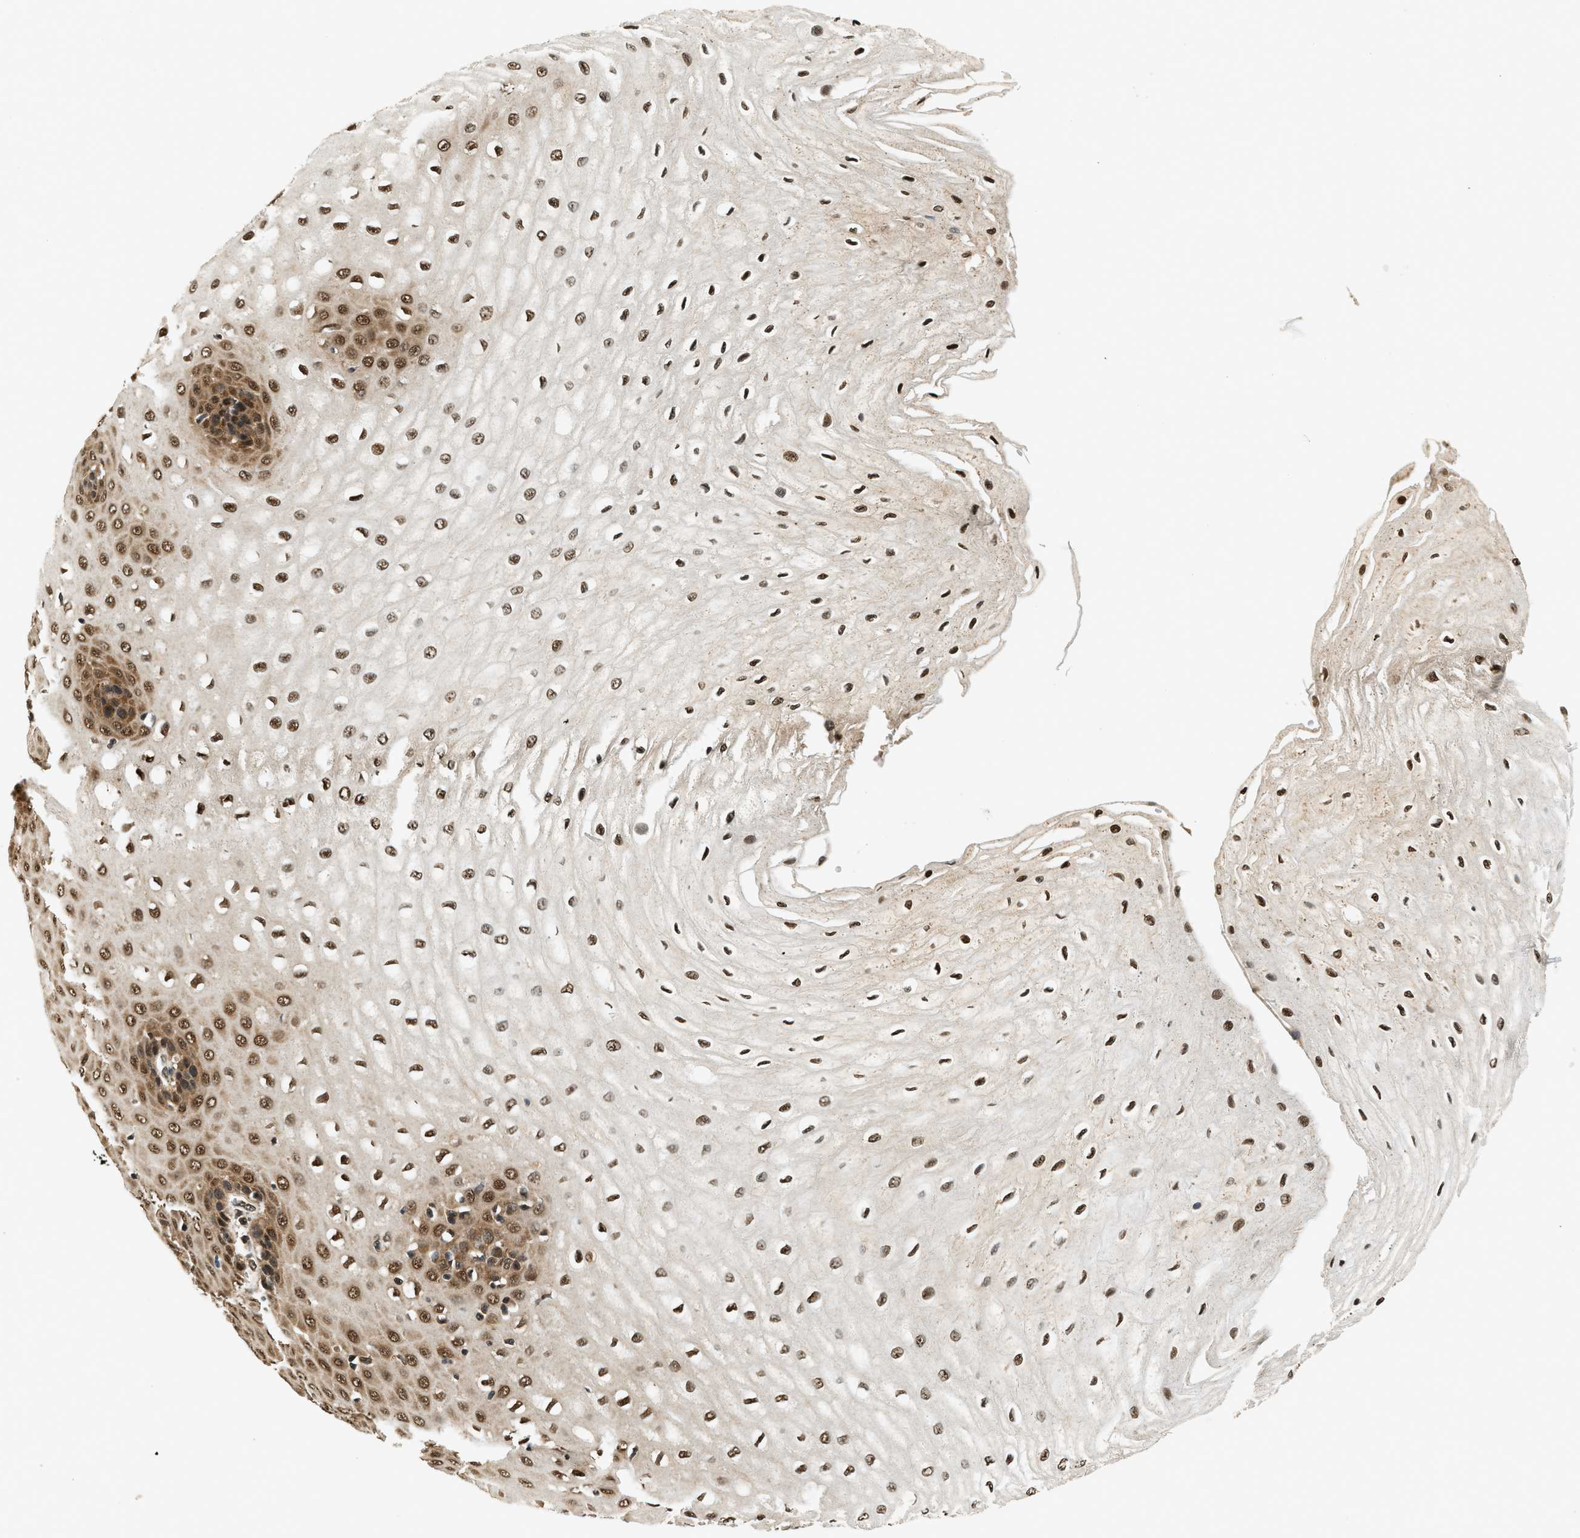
{"staining": {"intensity": "strong", "quantity": ">75%", "location": "nuclear"}, "tissue": "esophagus", "cell_type": "Squamous epithelial cells", "image_type": "normal", "snomed": [{"axis": "morphology", "description": "Normal tissue, NOS"}, {"axis": "morphology", "description": "Squamous cell carcinoma, NOS"}, {"axis": "topography", "description": "Esophagus"}], "caption": "The photomicrograph displays immunohistochemical staining of normal esophagus. There is strong nuclear expression is appreciated in about >75% of squamous epithelial cells. Using DAB (brown) and hematoxylin (blue) stains, captured at high magnification using brightfield microscopy.", "gene": "PSMD3", "patient": {"sex": "male", "age": 65}}